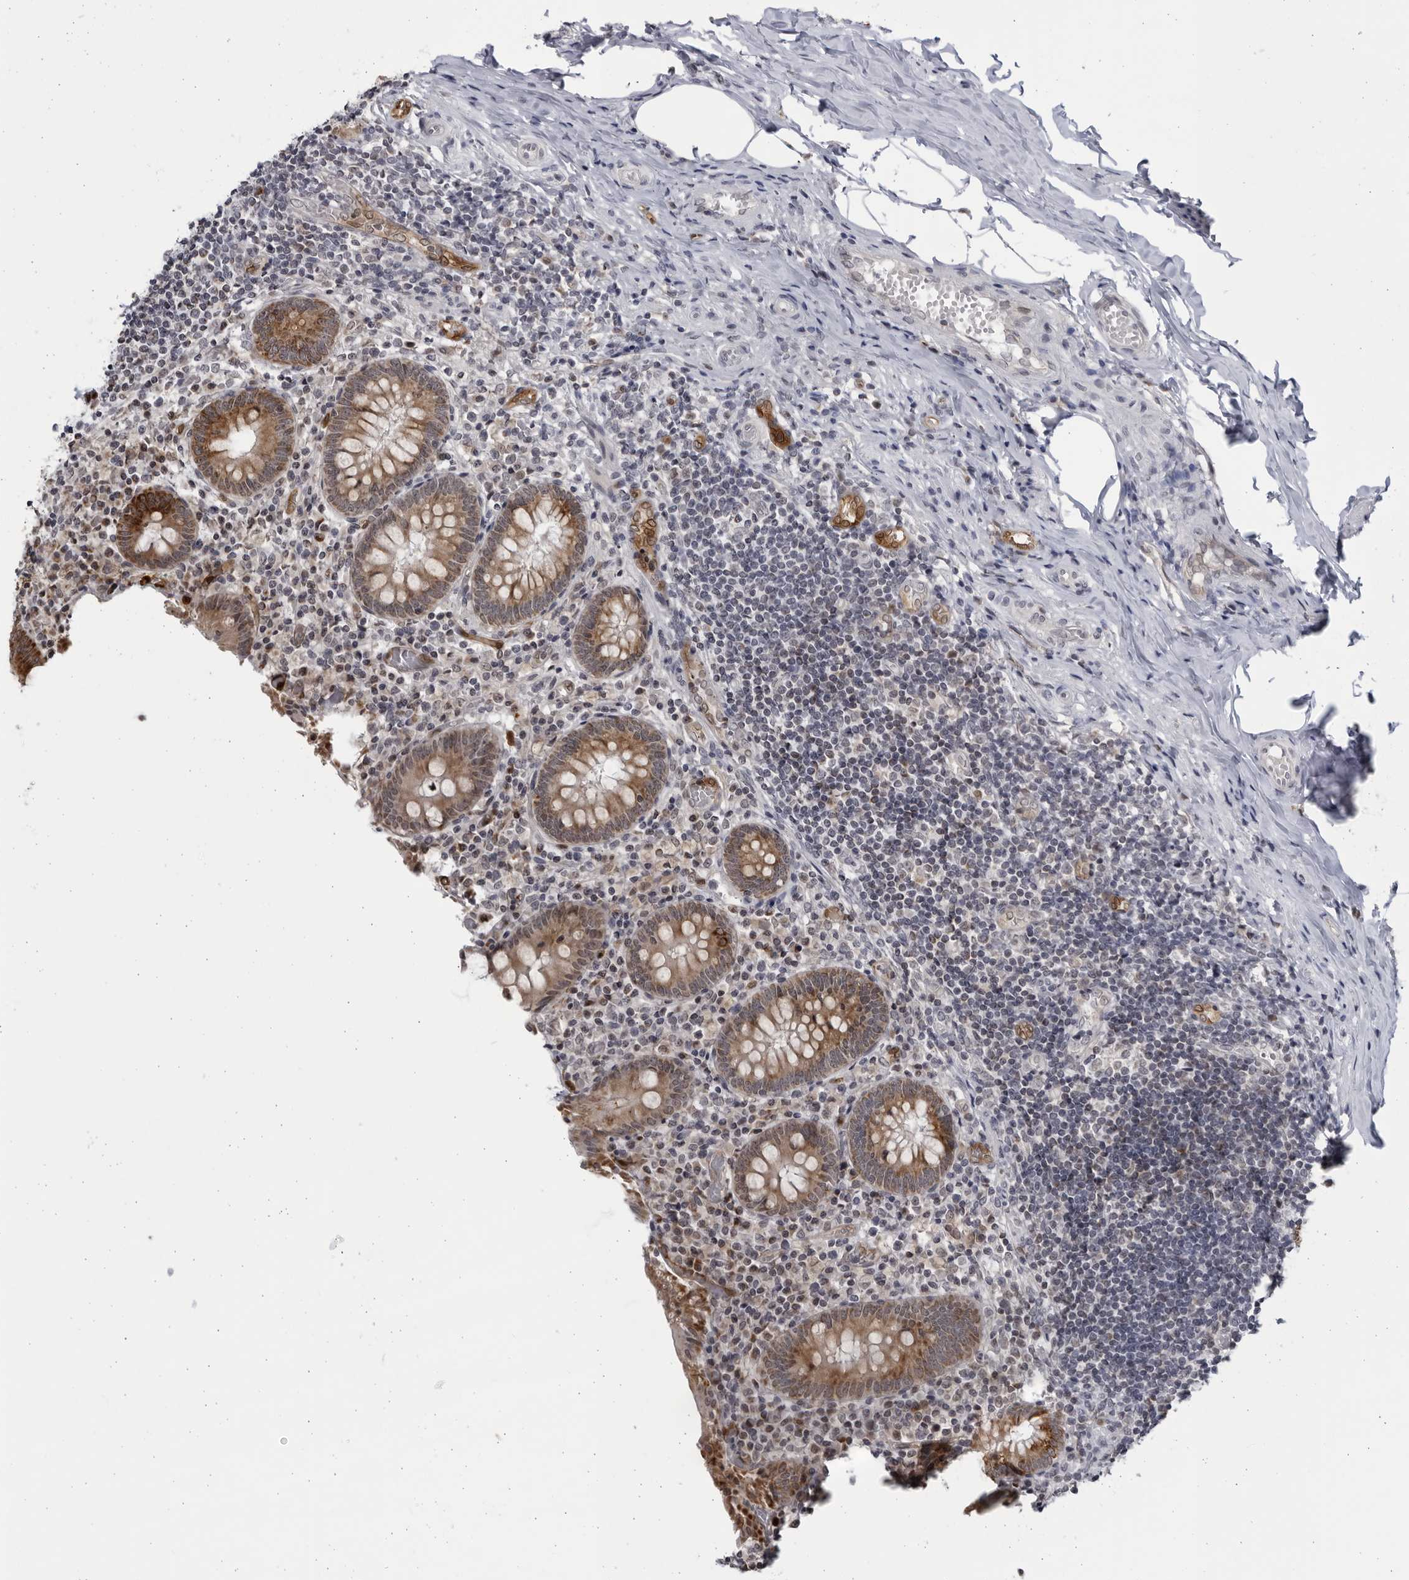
{"staining": {"intensity": "moderate", "quantity": ">75%", "location": "cytoplasmic/membranous"}, "tissue": "appendix", "cell_type": "Glandular cells", "image_type": "normal", "snomed": [{"axis": "morphology", "description": "Normal tissue, NOS"}, {"axis": "topography", "description": "Appendix"}], "caption": "Immunohistochemistry histopathology image of benign appendix: human appendix stained using immunohistochemistry displays medium levels of moderate protein expression localized specifically in the cytoplasmic/membranous of glandular cells, appearing as a cytoplasmic/membranous brown color.", "gene": "SLC25A22", "patient": {"sex": "female", "age": 17}}